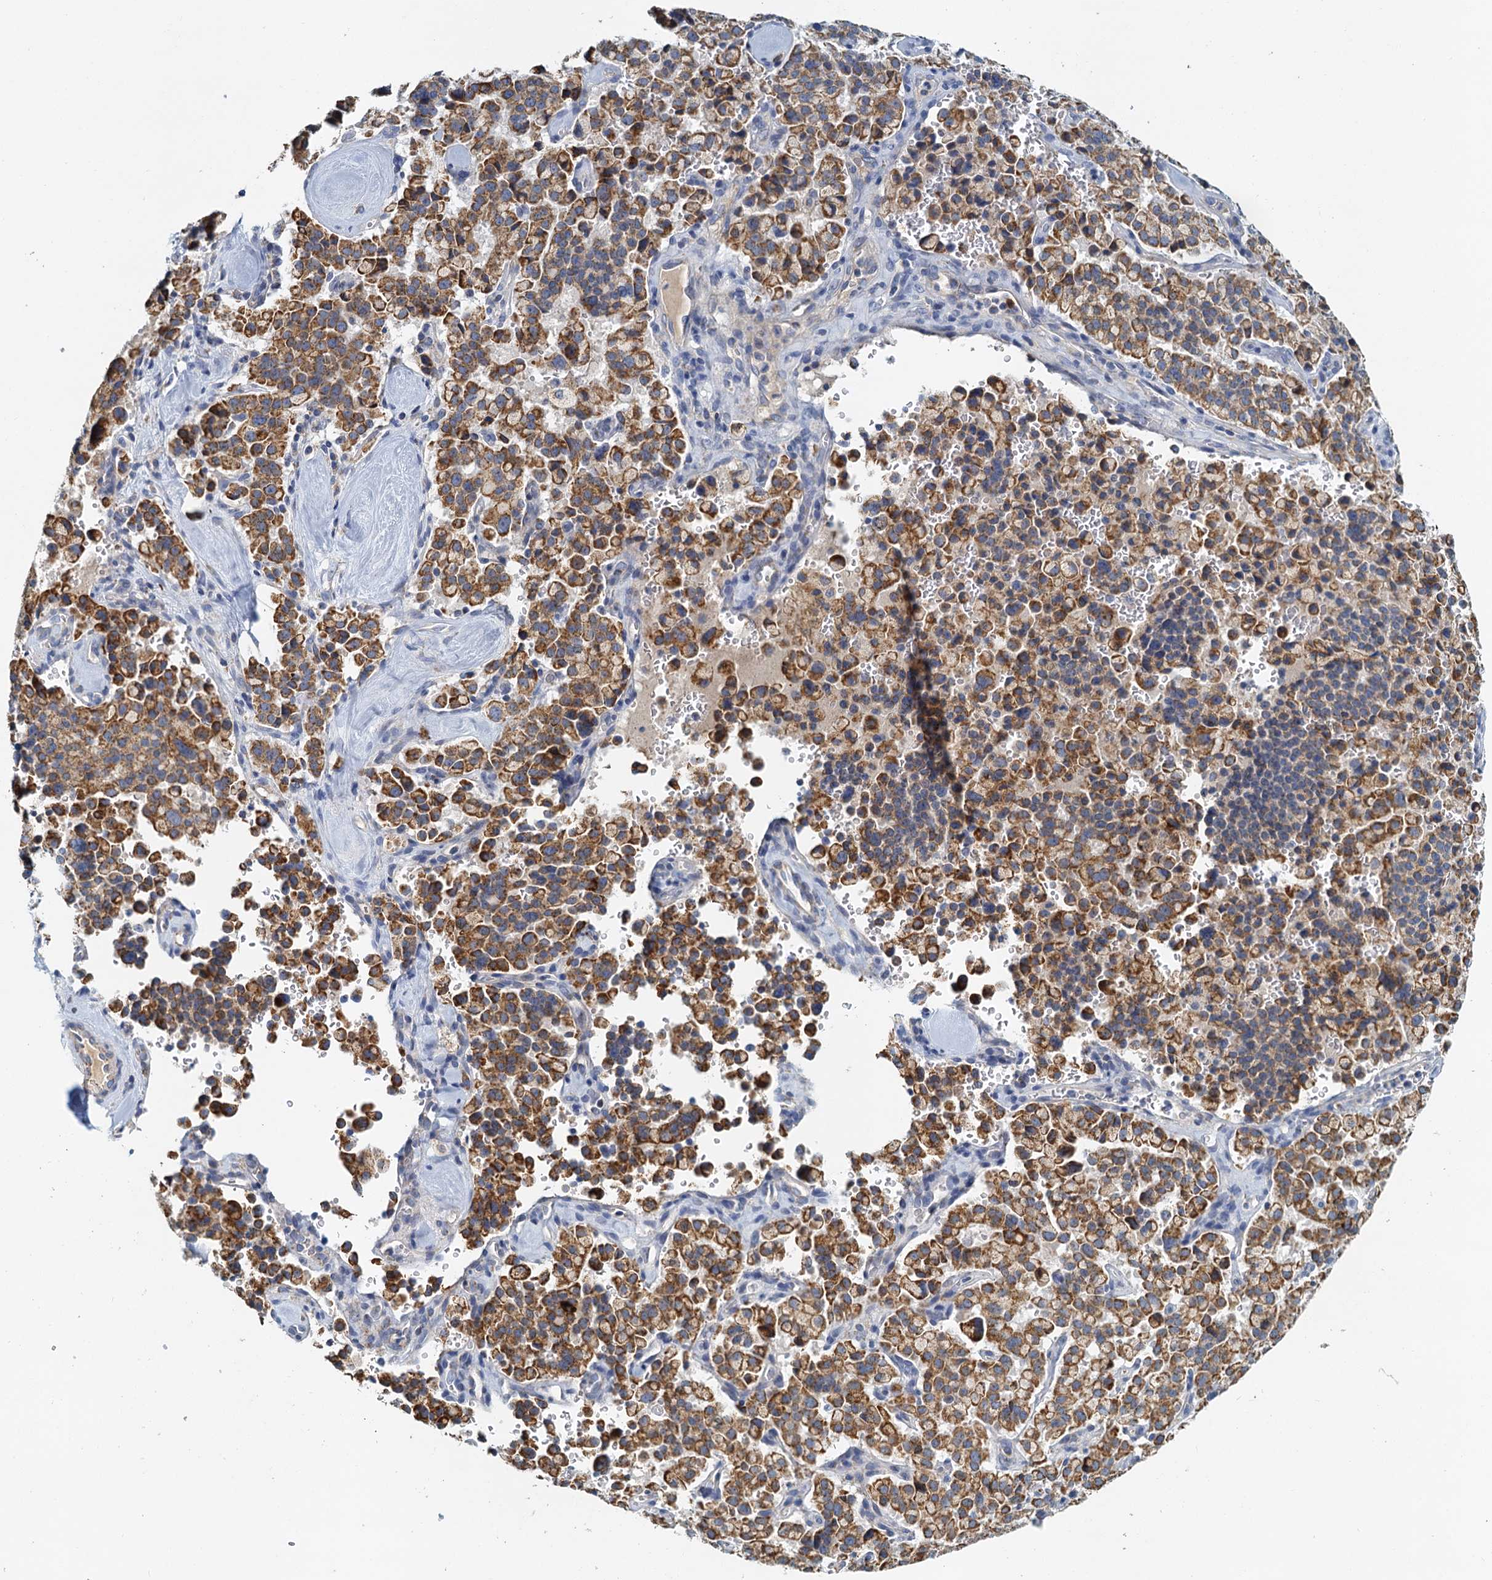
{"staining": {"intensity": "moderate", "quantity": ">75%", "location": "cytoplasmic/membranous"}, "tissue": "pancreatic cancer", "cell_type": "Tumor cells", "image_type": "cancer", "snomed": [{"axis": "morphology", "description": "Adenocarcinoma, NOS"}, {"axis": "topography", "description": "Pancreas"}], "caption": "A brown stain shows moderate cytoplasmic/membranous positivity of a protein in human adenocarcinoma (pancreatic) tumor cells.", "gene": "POC1A", "patient": {"sex": "male", "age": 65}}